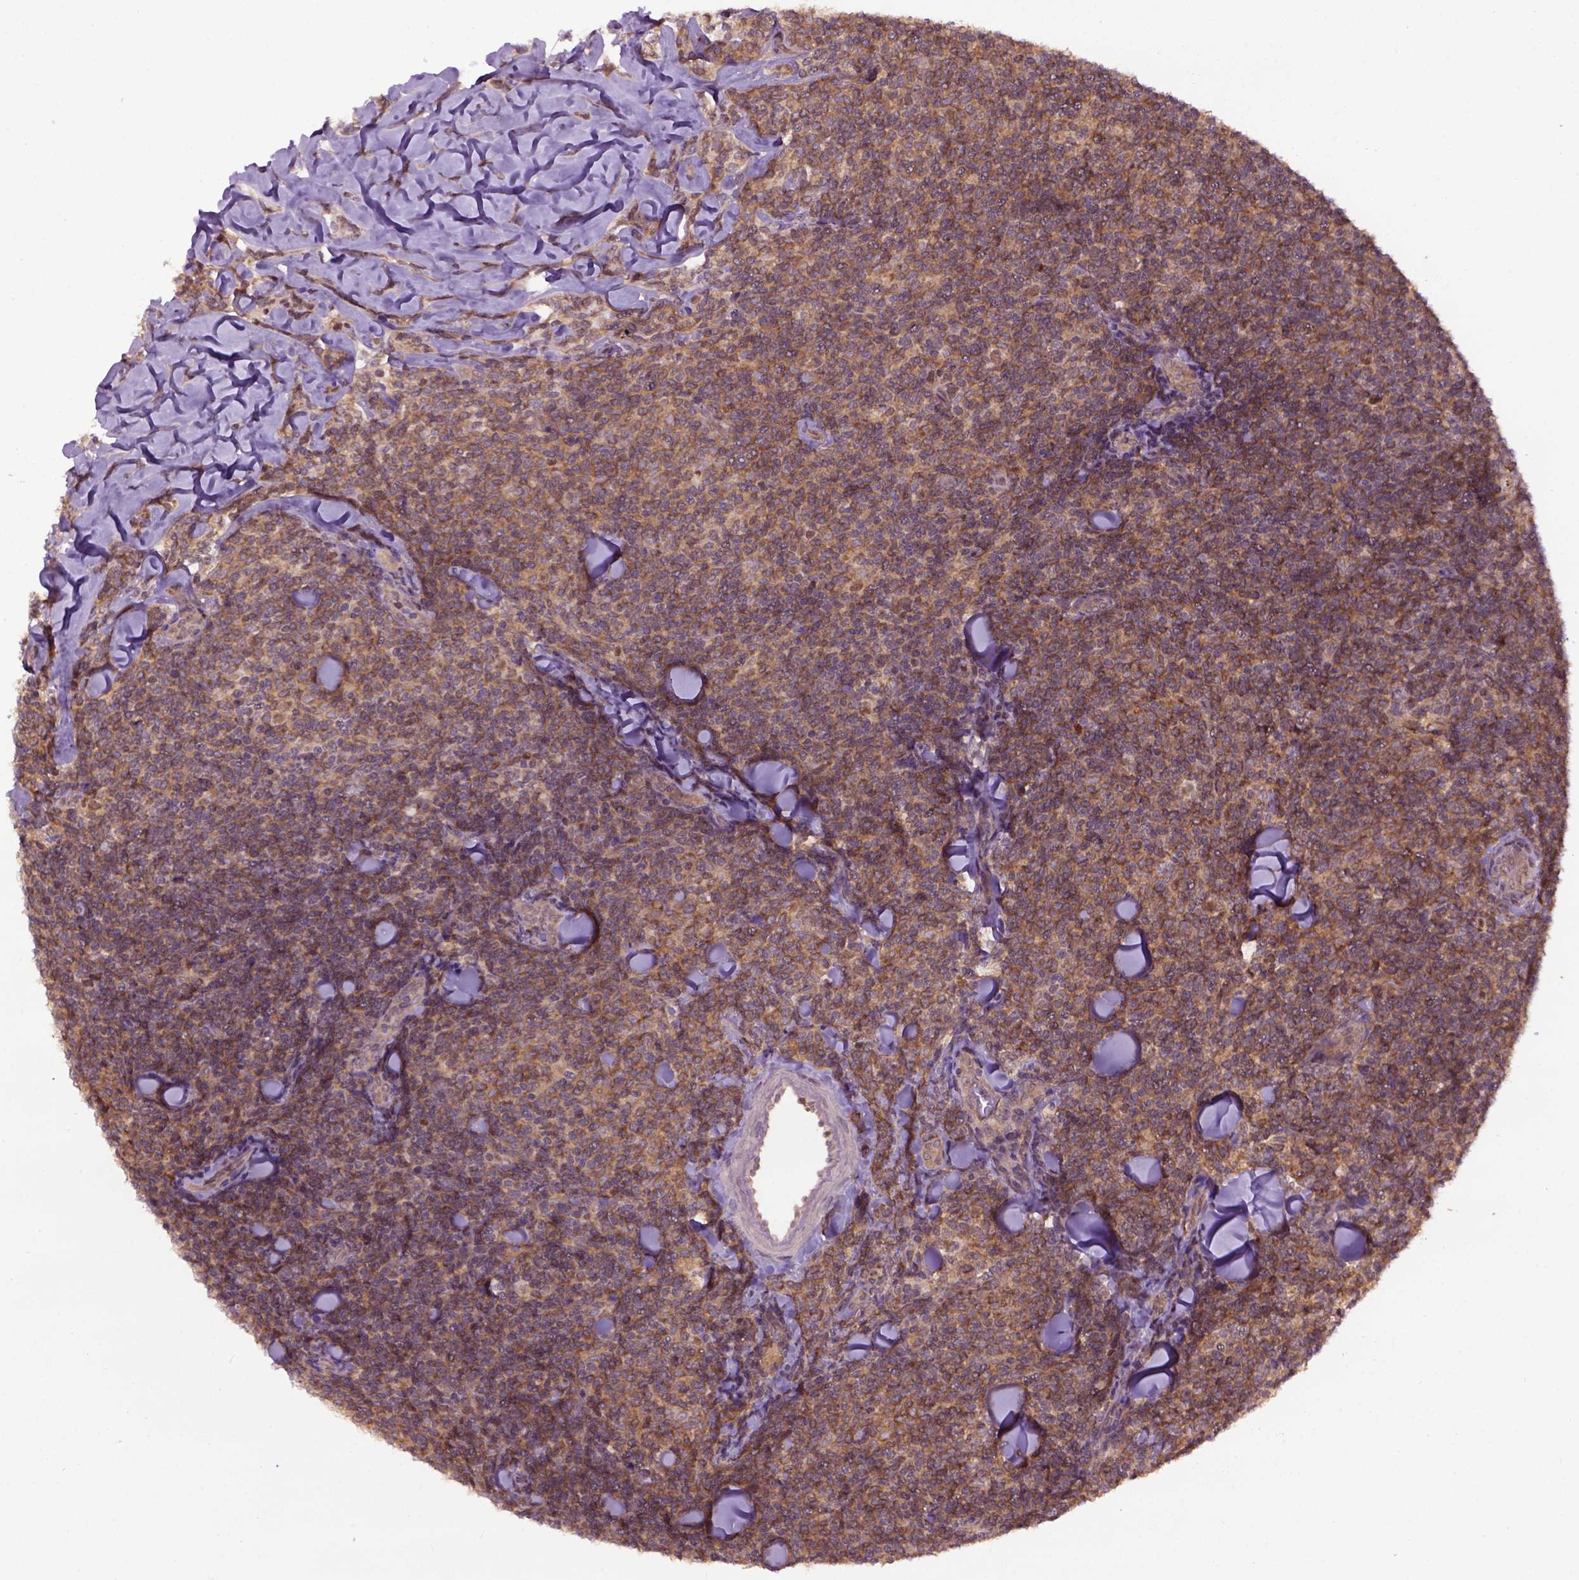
{"staining": {"intensity": "moderate", "quantity": ">75%", "location": "cytoplasmic/membranous"}, "tissue": "lymphoma", "cell_type": "Tumor cells", "image_type": "cancer", "snomed": [{"axis": "morphology", "description": "Malignant lymphoma, non-Hodgkin's type, Low grade"}, {"axis": "topography", "description": "Lymph node"}], "caption": "Immunohistochemistry (IHC) (DAB) staining of human low-grade malignant lymphoma, non-Hodgkin's type demonstrates moderate cytoplasmic/membranous protein staining in approximately >75% of tumor cells.", "gene": "WDR48", "patient": {"sex": "female", "age": 56}}